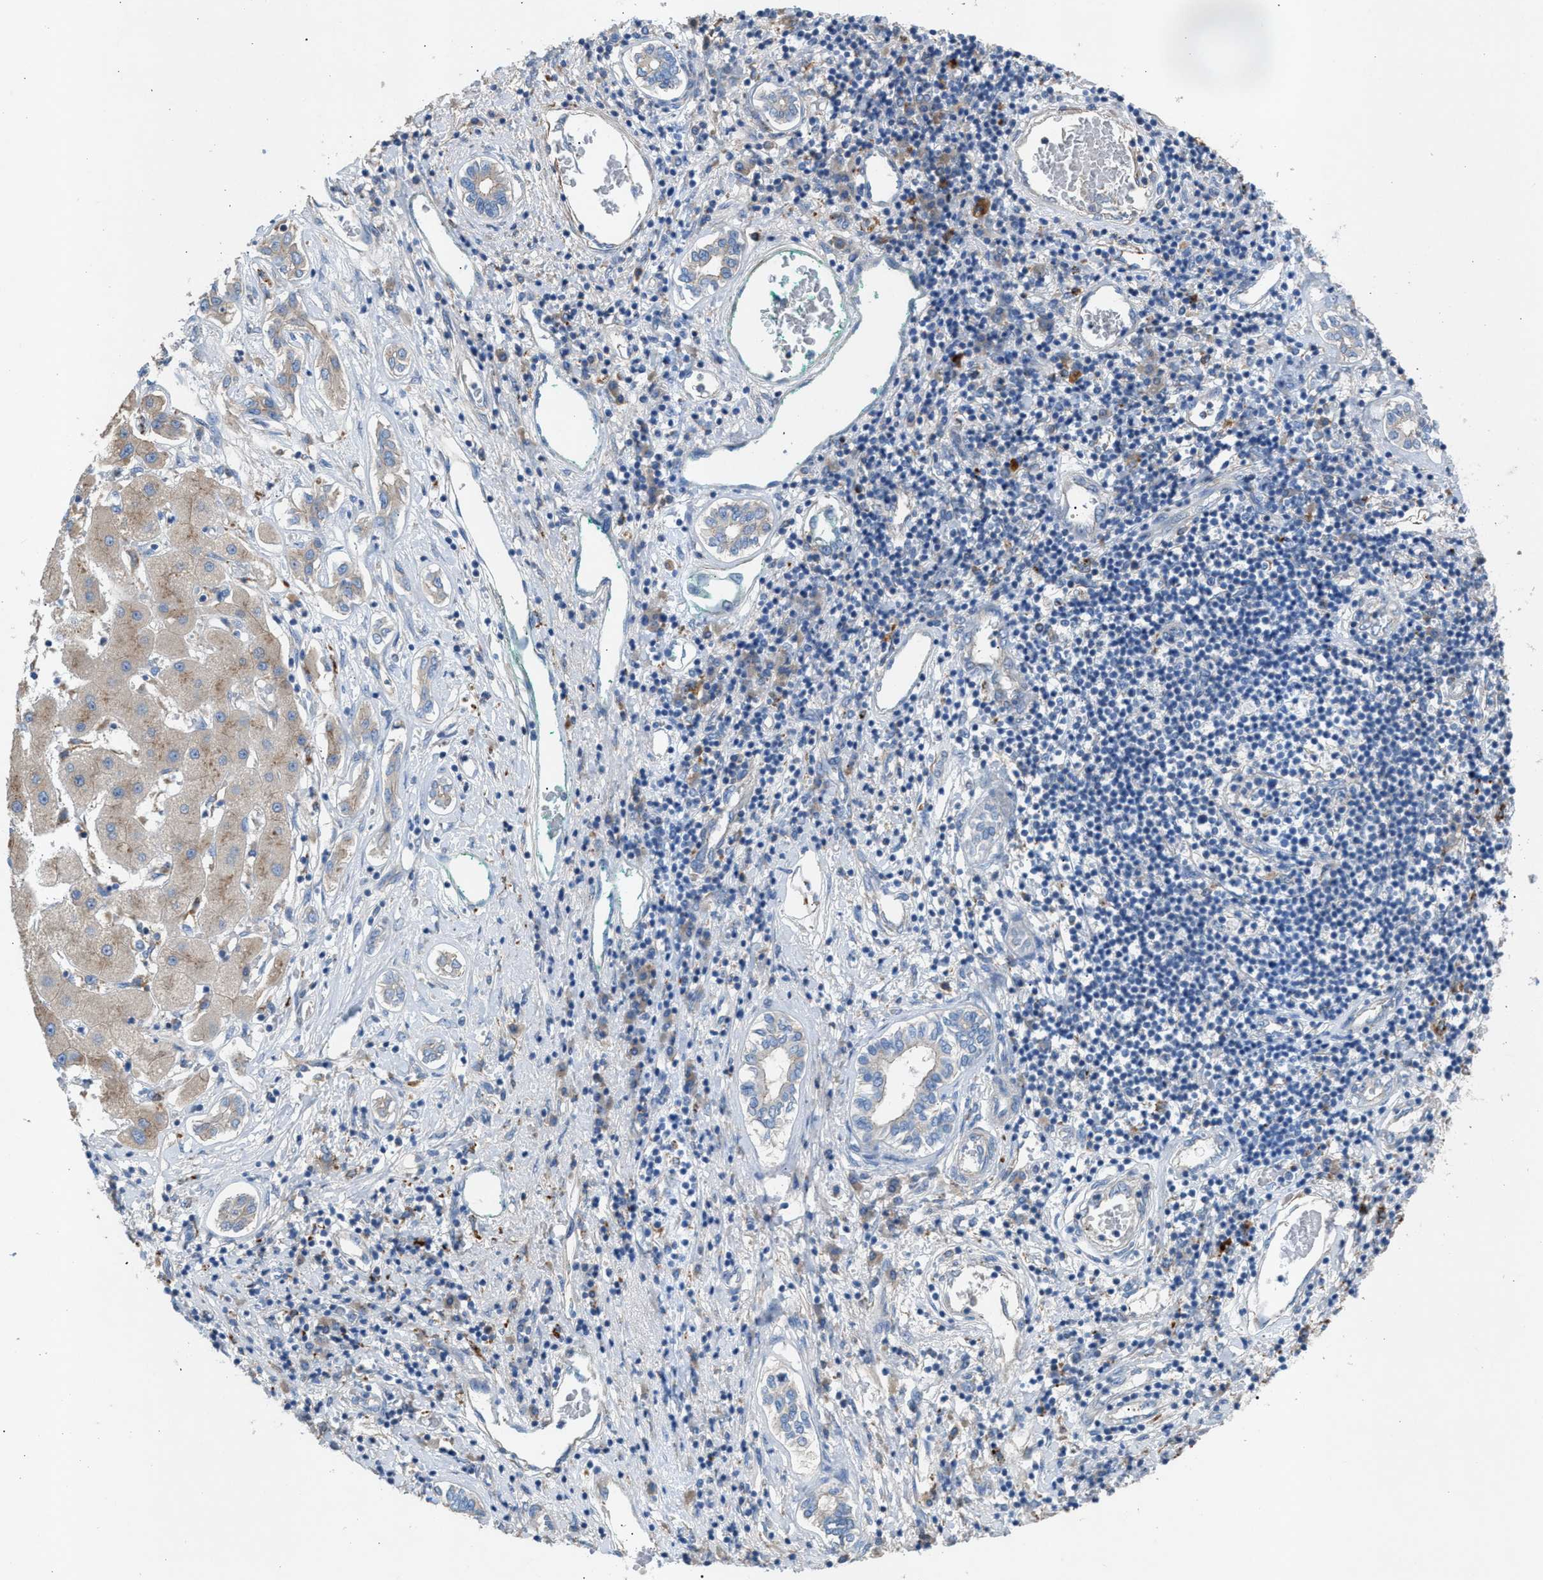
{"staining": {"intensity": "weak", "quantity": "<25%", "location": "cytoplasmic/membranous"}, "tissue": "liver cancer", "cell_type": "Tumor cells", "image_type": "cancer", "snomed": [{"axis": "morphology", "description": "Carcinoma, Hepatocellular, NOS"}, {"axis": "topography", "description": "Liver"}], "caption": "Human liver cancer stained for a protein using immunohistochemistry (IHC) demonstrates no positivity in tumor cells.", "gene": "AOAH", "patient": {"sex": "male", "age": 65}}